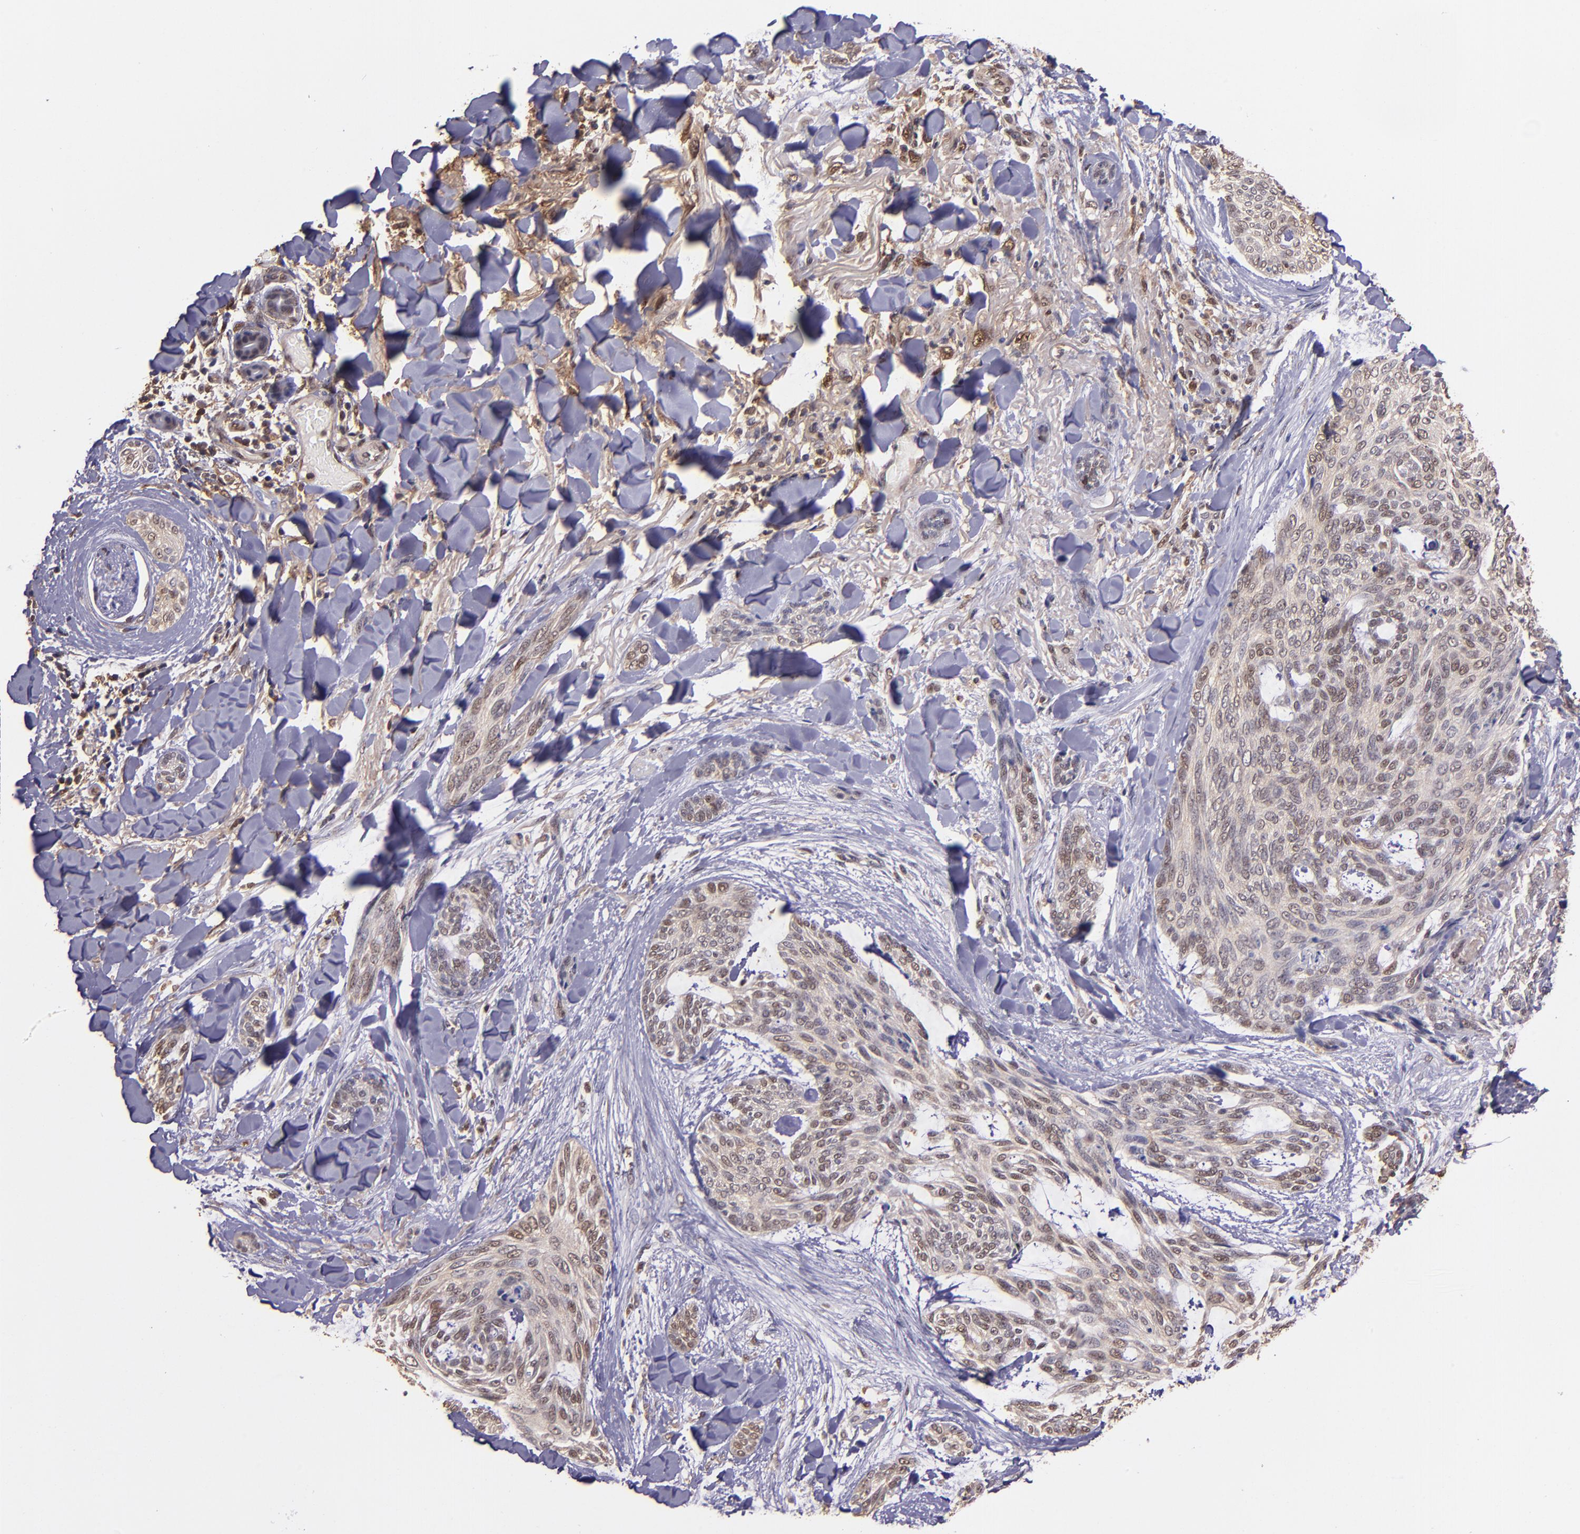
{"staining": {"intensity": "moderate", "quantity": "25%-75%", "location": "cytoplasmic/membranous,nuclear"}, "tissue": "skin cancer", "cell_type": "Tumor cells", "image_type": "cancer", "snomed": [{"axis": "morphology", "description": "Normal tissue, NOS"}, {"axis": "morphology", "description": "Basal cell carcinoma"}, {"axis": "topography", "description": "Skin"}], "caption": "Immunohistochemical staining of human basal cell carcinoma (skin) exhibits medium levels of moderate cytoplasmic/membranous and nuclear positivity in about 25%-75% of tumor cells.", "gene": "STAT6", "patient": {"sex": "female", "age": 71}}